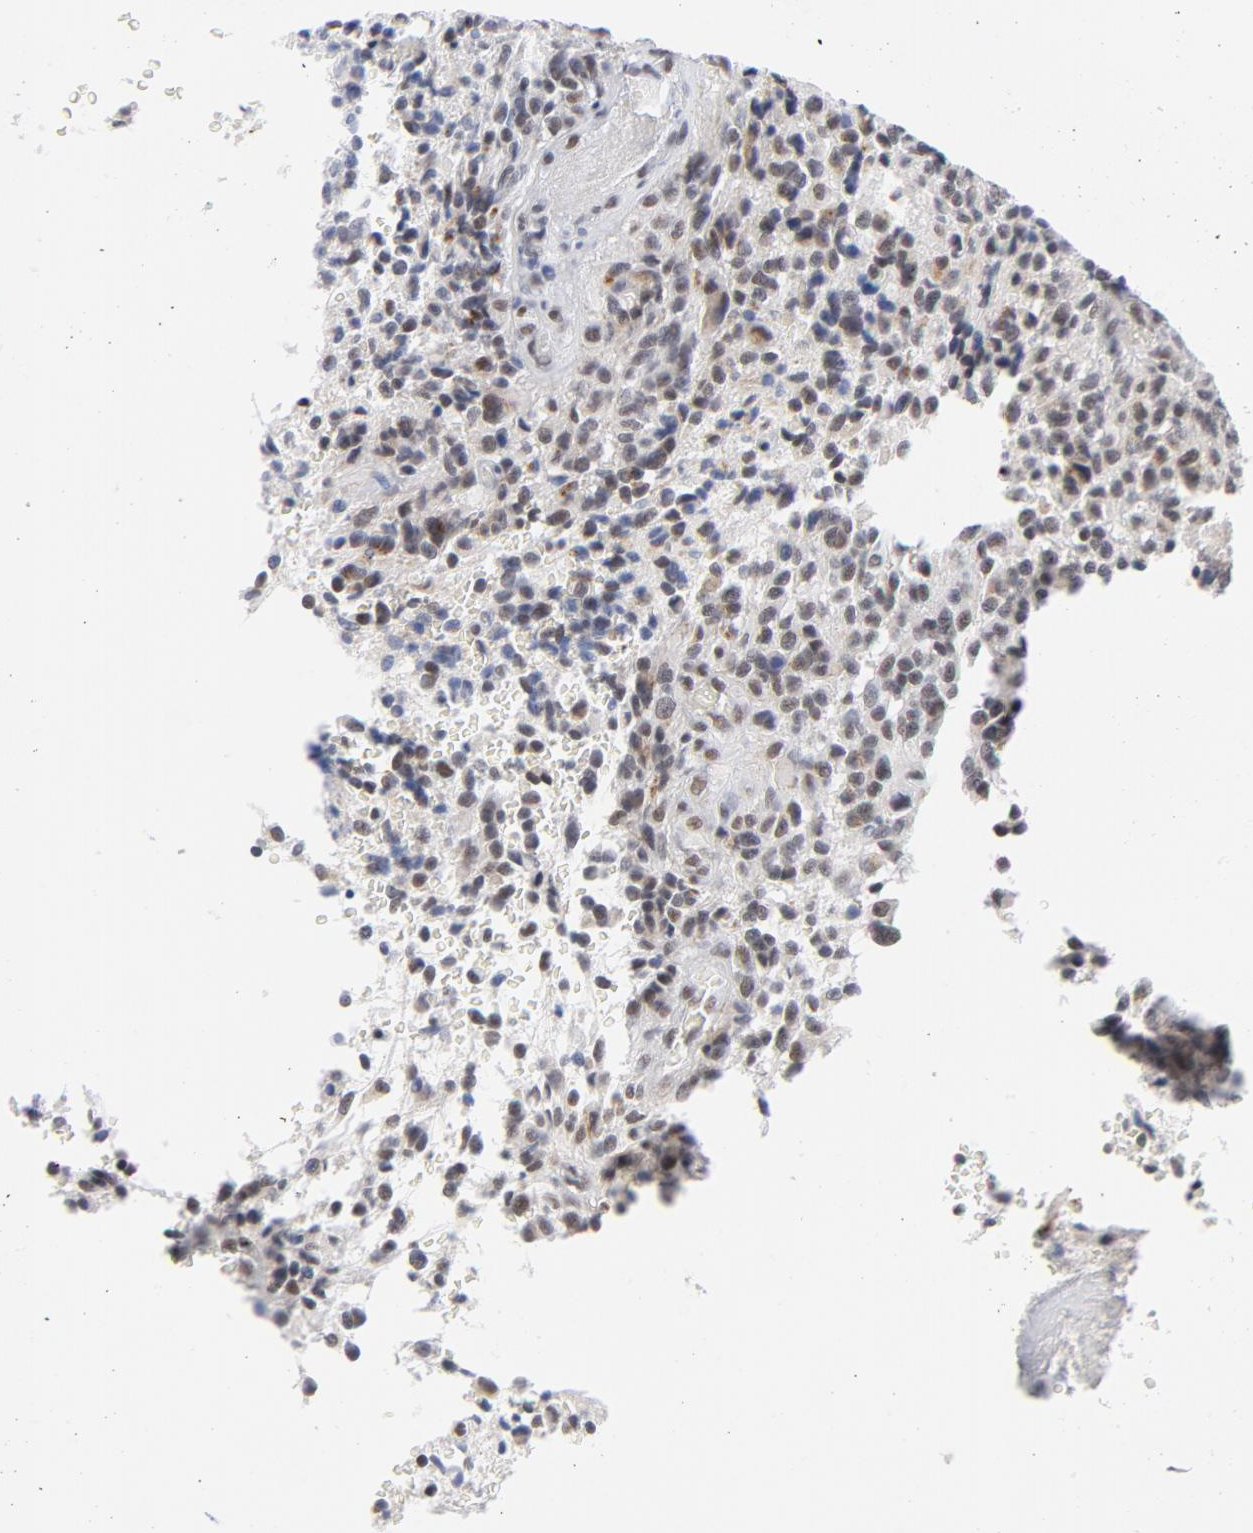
{"staining": {"intensity": "moderate", "quantity": "25%-75%", "location": "cytoplasmic/membranous,nuclear"}, "tissue": "glioma", "cell_type": "Tumor cells", "image_type": "cancer", "snomed": [{"axis": "morphology", "description": "Normal tissue, NOS"}, {"axis": "morphology", "description": "Glioma, malignant, High grade"}, {"axis": "topography", "description": "Cerebral cortex"}], "caption": "Tumor cells exhibit medium levels of moderate cytoplasmic/membranous and nuclear expression in approximately 25%-75% of cells in human glioma. Nuclei are stained in blue.", "gene": "BAP1", "patient": {"sex": "male", "age": 56}}